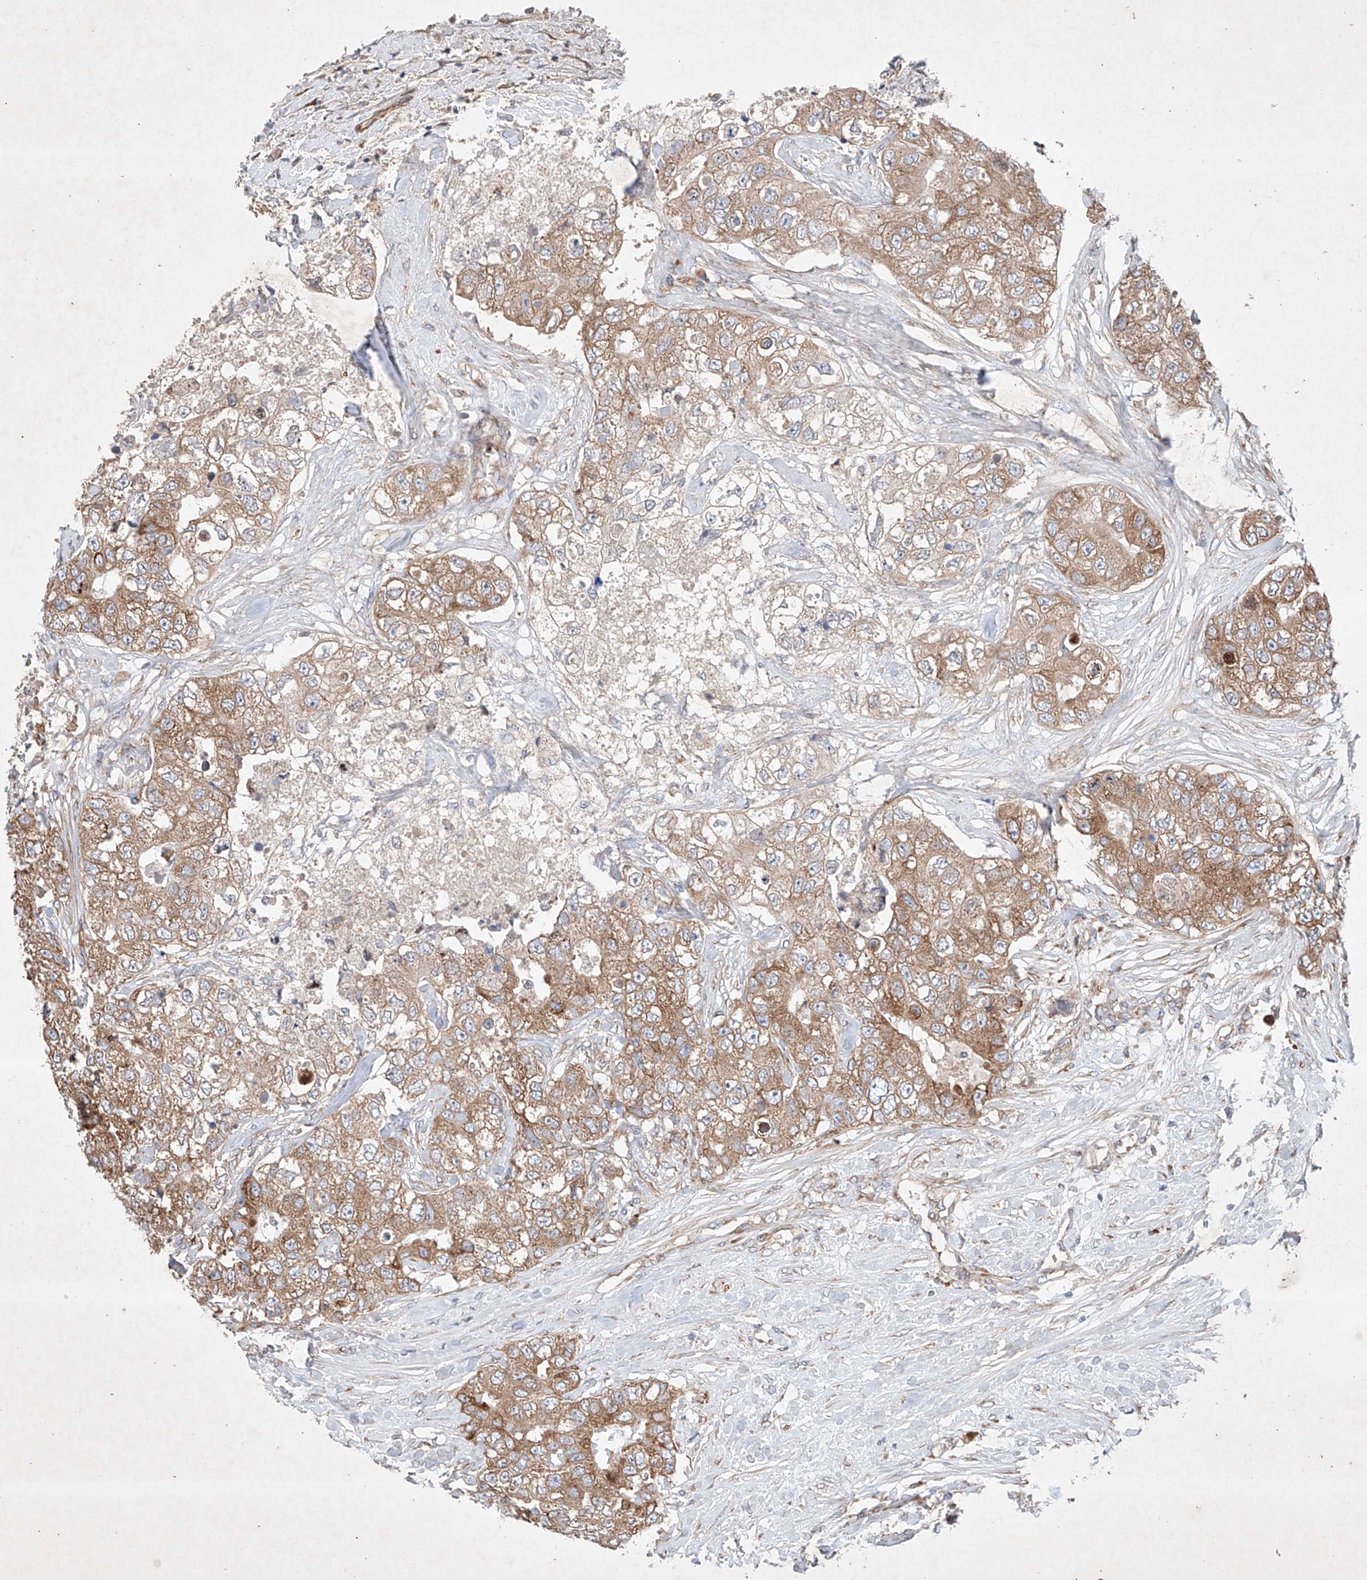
{"staining": {"intensity": "moderate", "quantity": ">75%", "location": "cytoplasmic/membranous"}, "tissue": "breast cancer", "cell_type": "Tumor cells", "image_type": "cancer", "snomed": [{"axis": "morphology", "description": "Duct carcinoma"}, {"axis": "topography", "description": "Breast"}], "caption": "Breast cancer stained for a protein displays moderate cytoplasmic/membranous positivity in tumor cells.", "gene": "FASTK", "patient": {"sex": "female", "age": 62}}